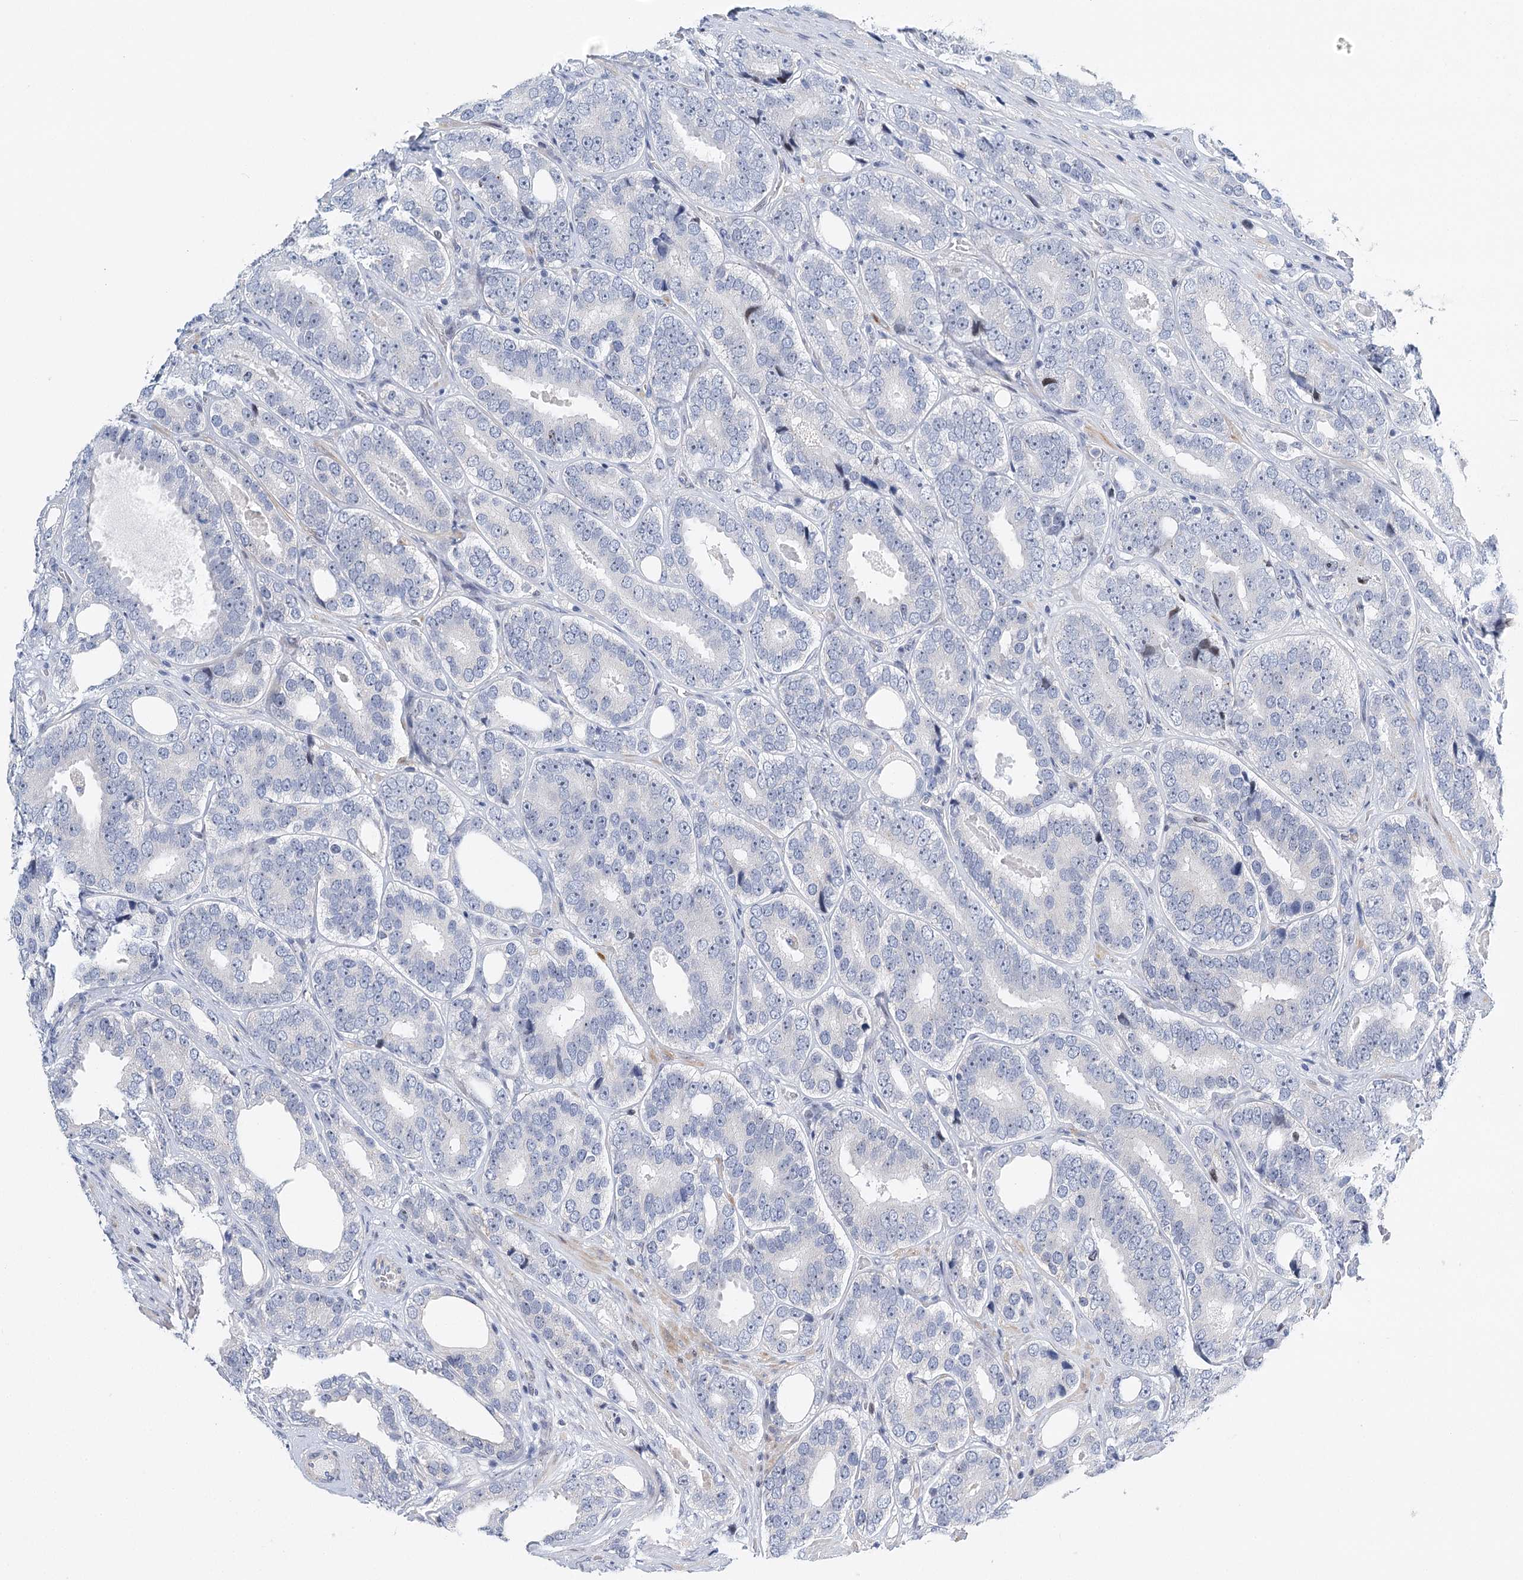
{"staining": {"intensity": "negative", "quantity": "none", "location": "none"}, "tissue": "prostate cancer", "cell_type": "Tumor cells", "image_type": "cancer", "snomed": [{"axis": "morphology", "description": "Adenocarcinoma, High grade"}, {"axis": "topography", "description": "Prostate"}], "caption": "DAB (3,3'-diaminobenzidine) immunohistochemical staining of prostate cancer (adenocarcinoma (high-grade)) shows no significant positivity in tumor cells.", "gene": "CAMTA1", "patient": {"sex": "male", "age": 56}}